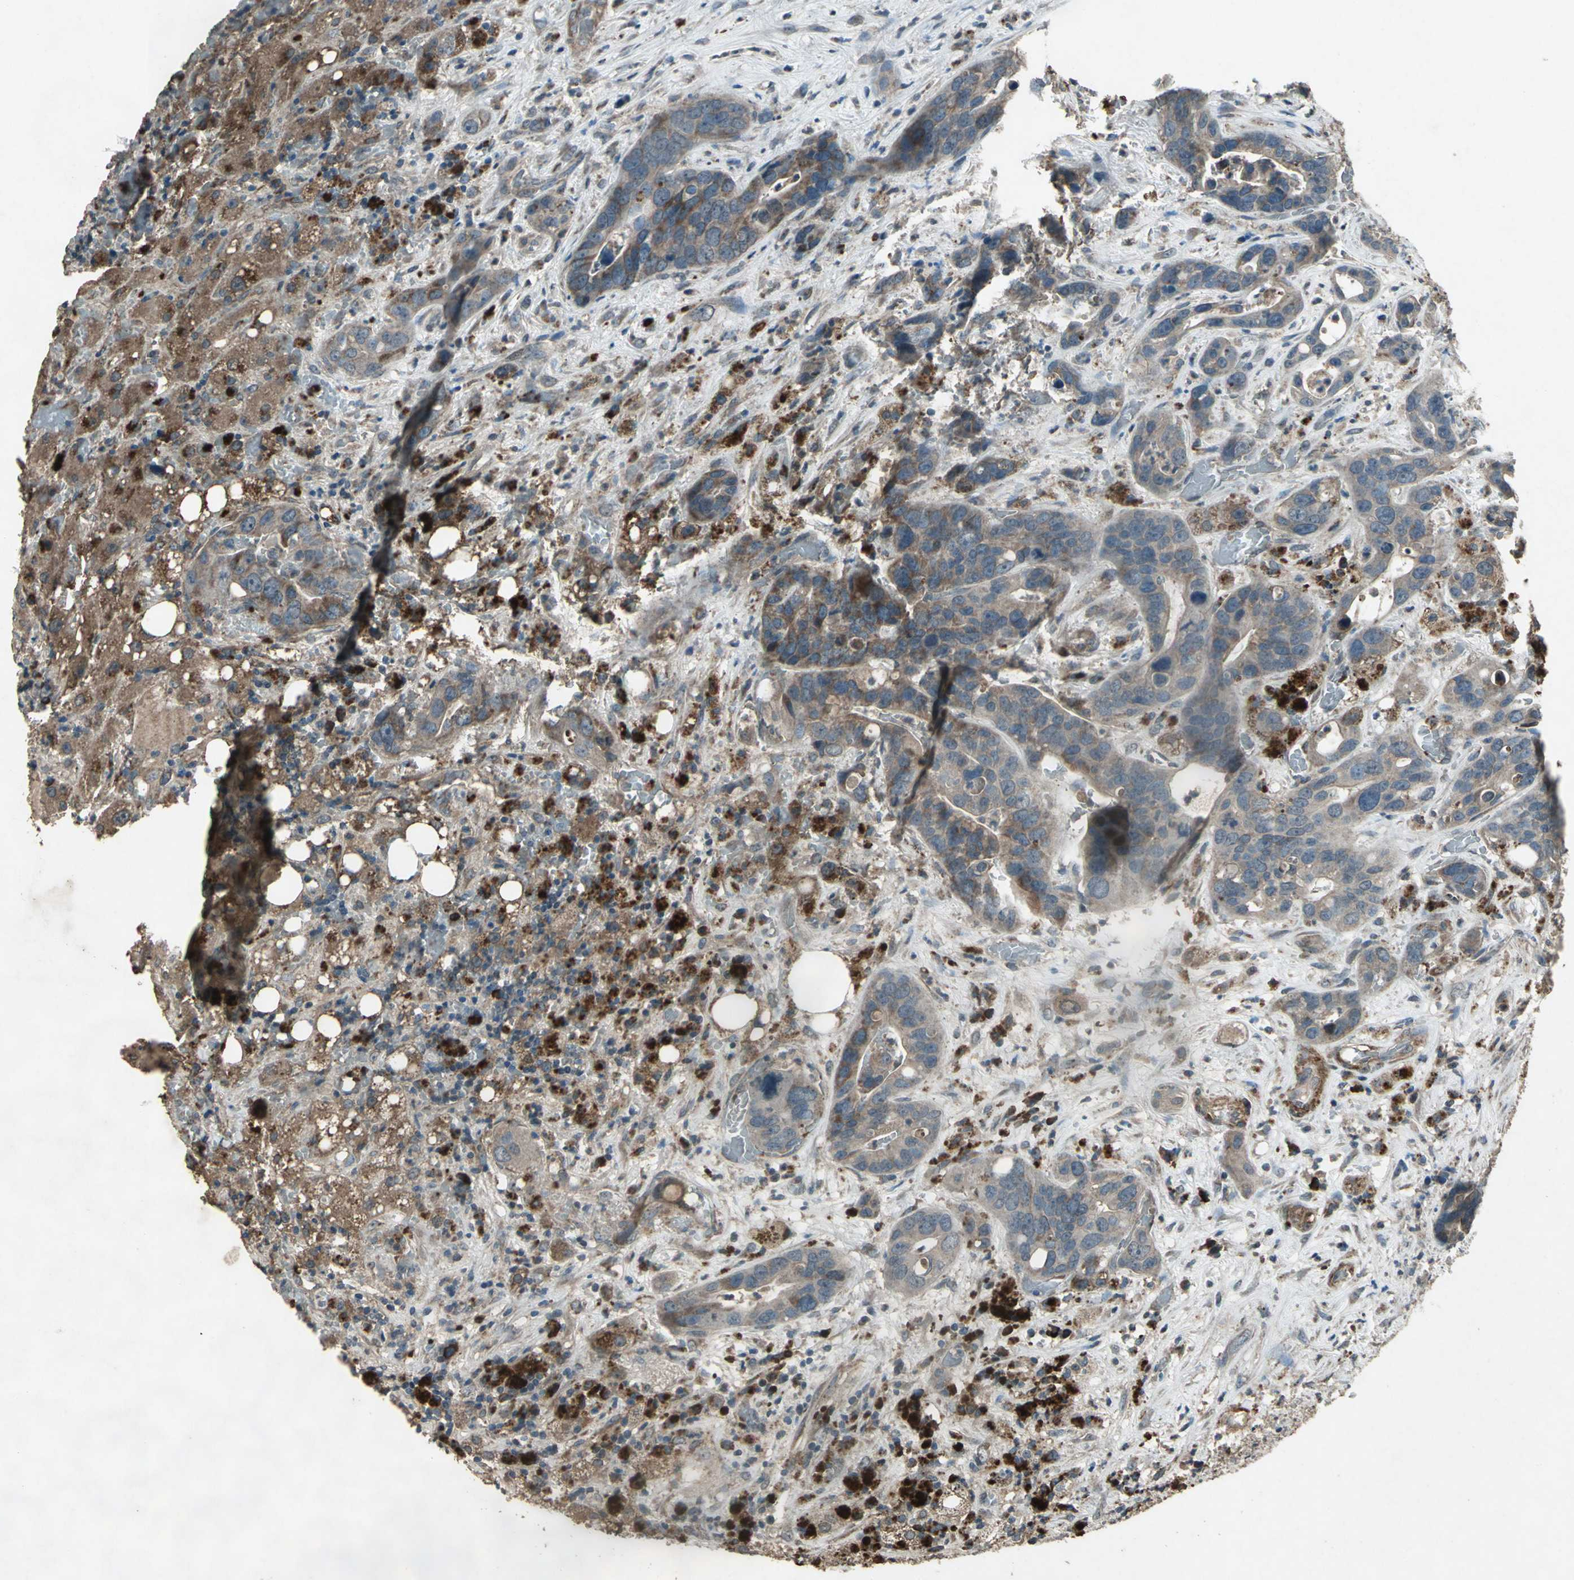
{"staining": {"intensity": "weak", "quantity": ">75%", "location": "cytoplasmic/membranous"}, "tissue": "liver cancer", "cell_type": "Tumor cells", "image_type": "cancer", "snomed": [{"axis": "morphology", "description": "Cholangiocarcinoma"}, {"axis": "topography", "description": "Liver"}], "caption": "Tumor cells demonstrate weak cytoplasmic/membranous expression in approximately >75% of cells in liver cholangiocarcinoma.", "gene": "SEPTIN4", "patient": {"sex": "female", "age": 65}}